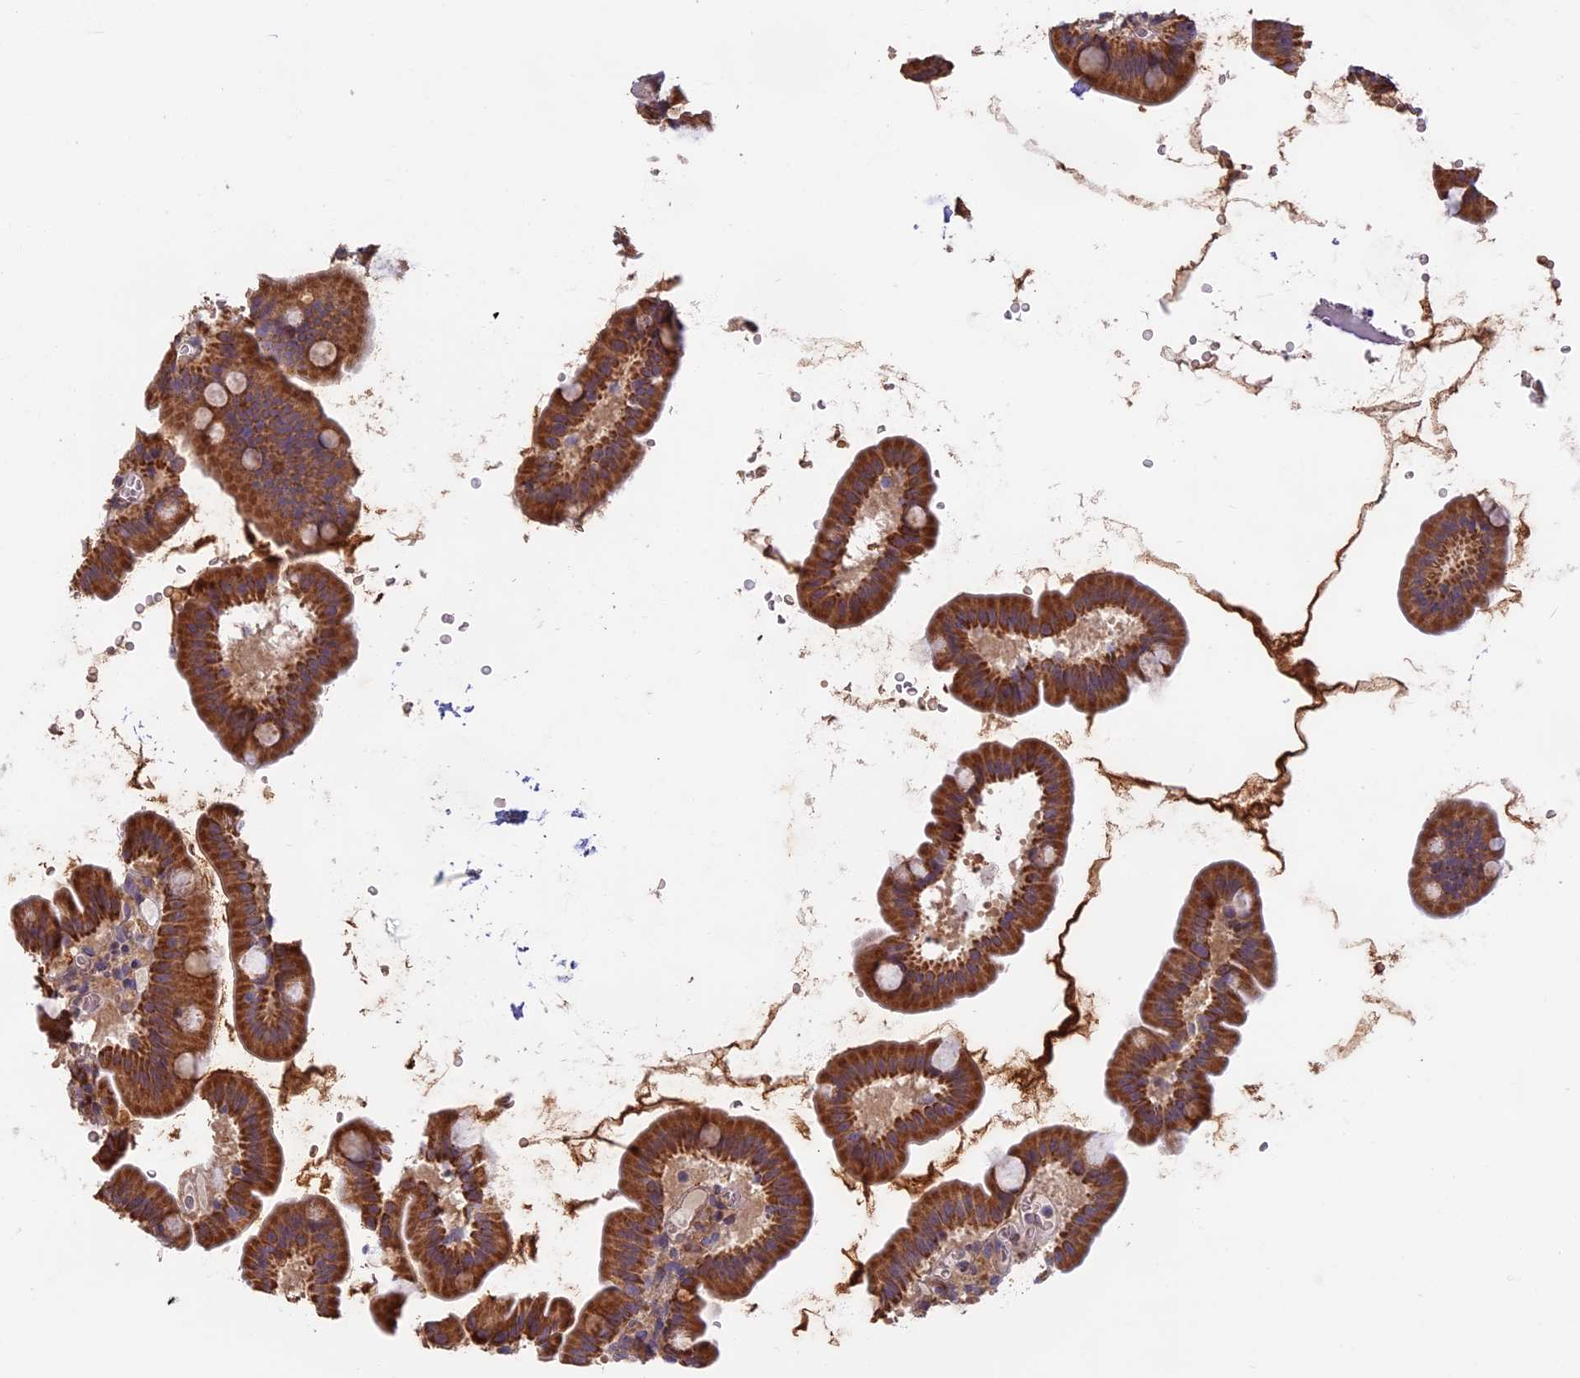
{"staining": {"intensity": "strong", "quantity": ">75%", "location": "cytoplasmic/membranous"}, "tissue": "small intestine", "cell_type": "Glandular cells", "image_type": "normal", "snomed": [{"axis": "morphology", "description": "Normal tissue, NOS"}, {"axis": "topography", "description": "Small intestine"}], "caption": "A high amount of strong cytoplasmic/membranous positivity is present in about >75% of glandular cells in benign small intestine. (DAB = brown stain, brightfield microscopy at high magnification).", "gene": "EDAR", "patient": {"sex": "female", "age": 68}}